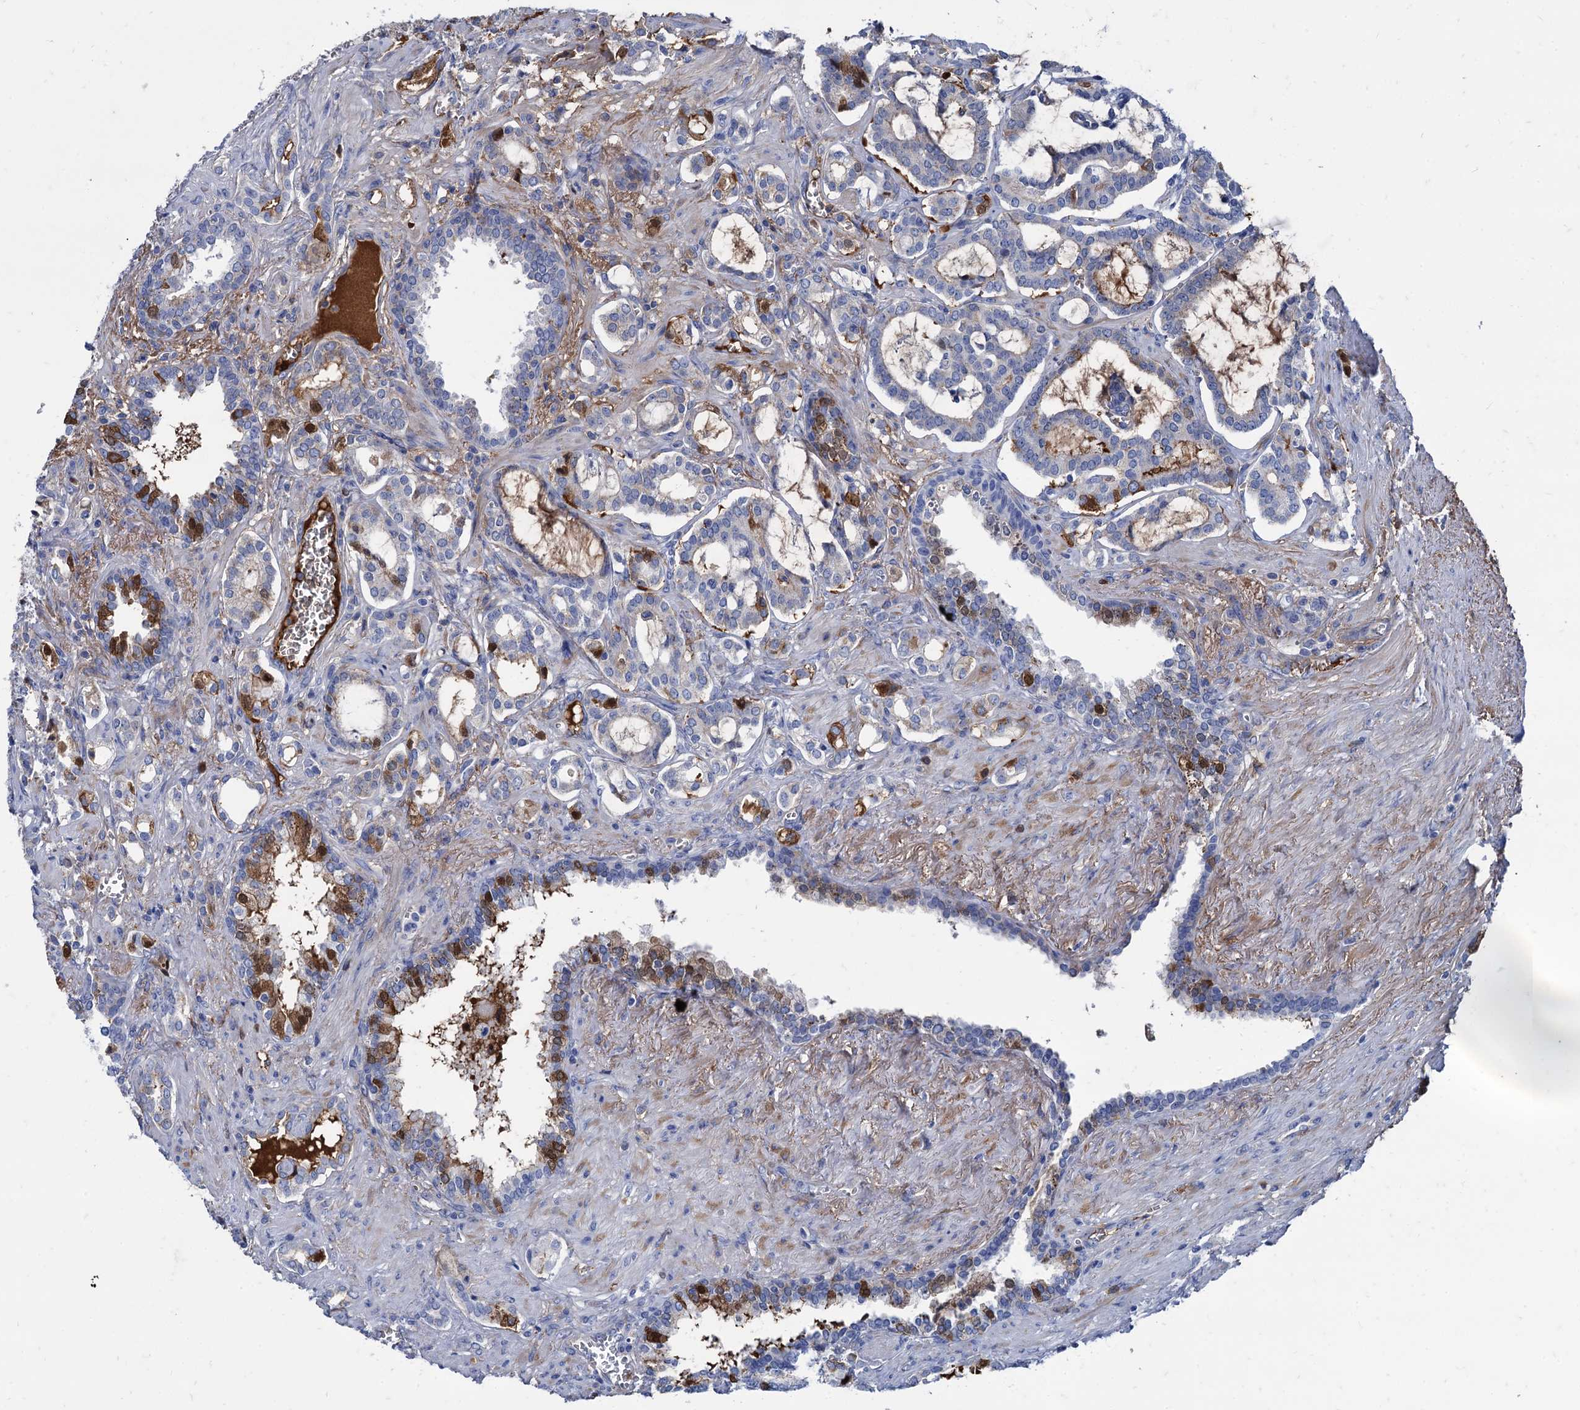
{"staining": {"intensity": "moderate", "quantity": "<25%", "location": "cytoplasmic/membranous"}, "tissue": "prostate cancer", "cell_type": "Tumor cells", "image_type": "cancer", "snomed": [{"axis": "morphology", "description": "Adenocarcinoma, High grade"}, {"axis": "topography", "description": "Prostate and seminal vesicle, NOS"}], "caption": "Immunohistochemical staining of human prostate cancer (high-grade adenocarcinoma) exhibits low levels of moderate cytoplasmic/membranous expression in approximately <25% of tumor cells.", "gene": "TMEM72", "patient": {"sex": "male", "age": 67}}